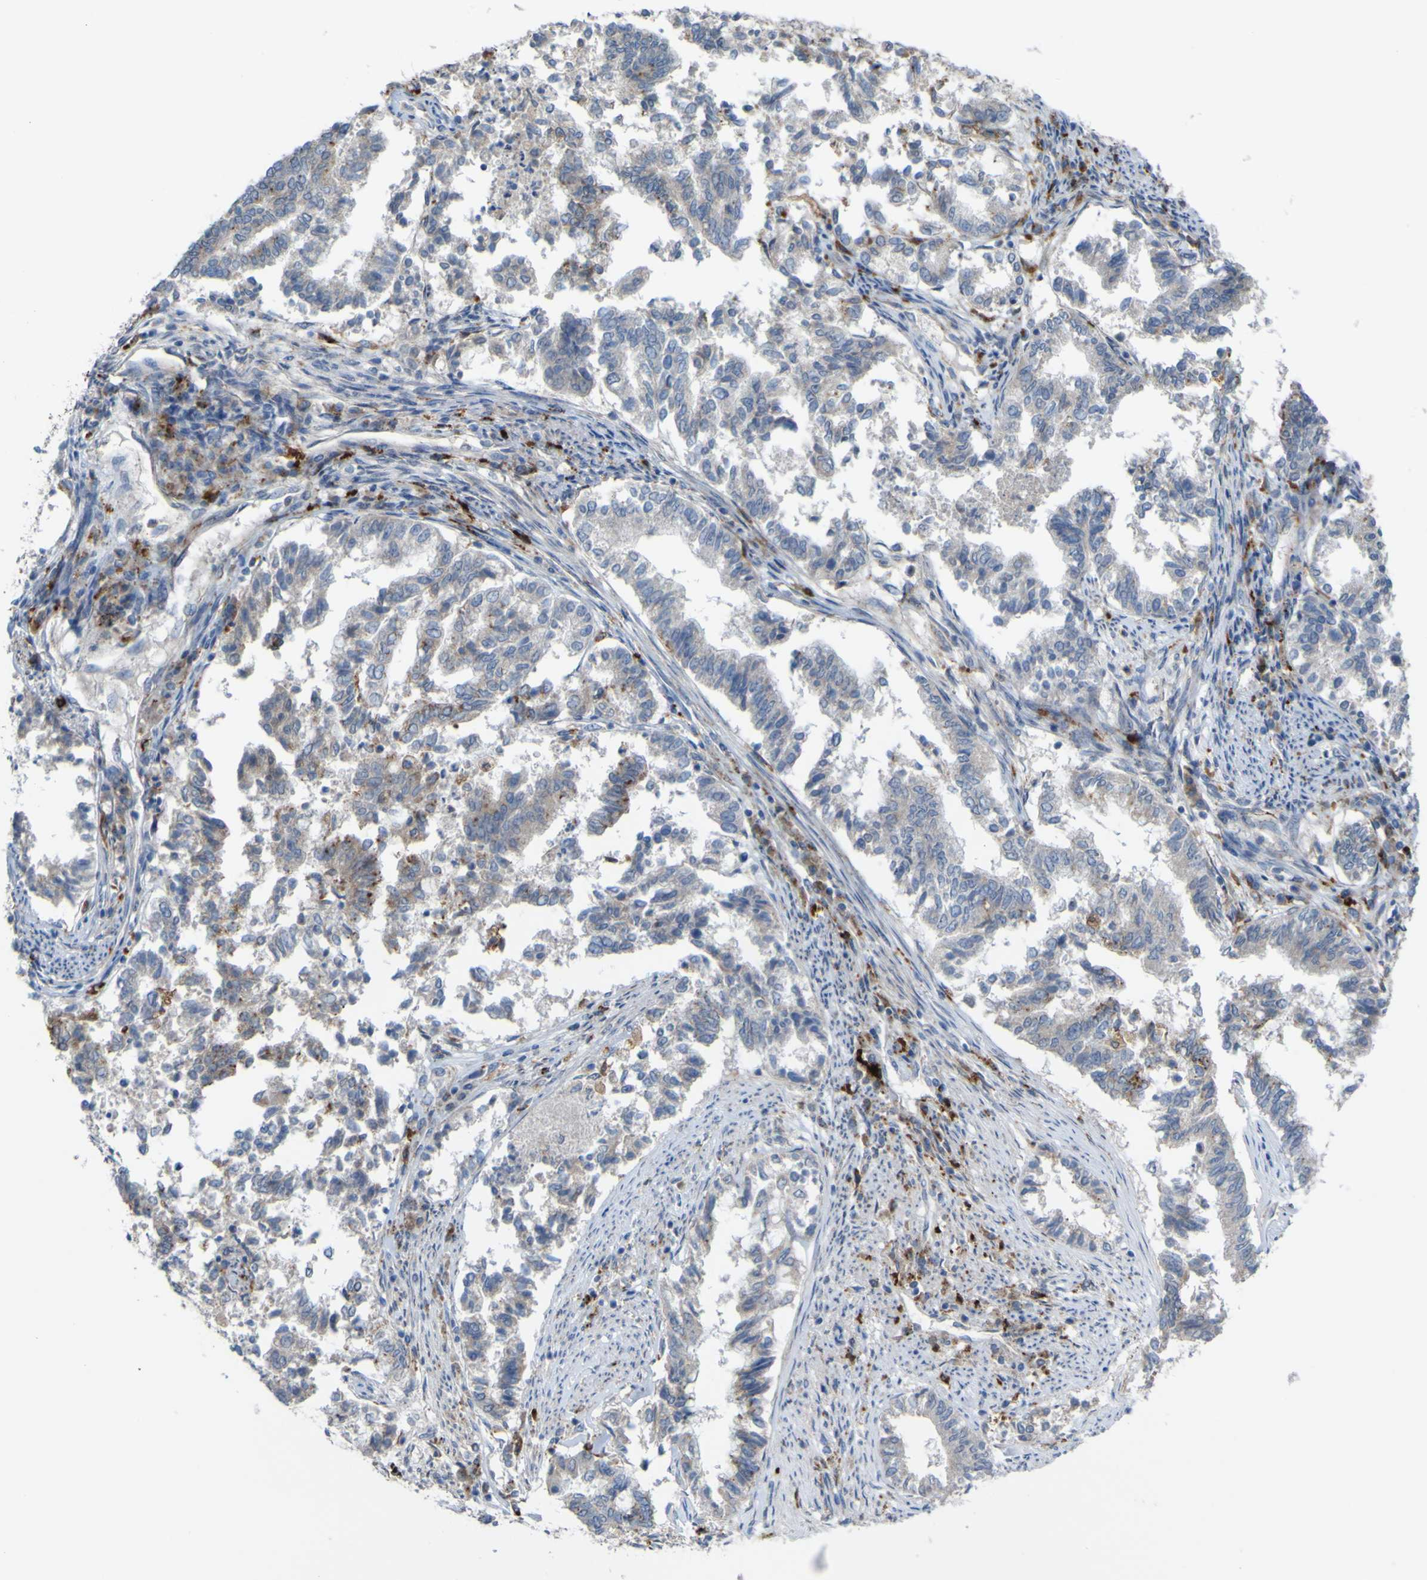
{"staining": {"intensity": "moderate", "quantity": "25%-75%", "location": "cytoplasmic/membranous"}, "tissue": "endometrial cancer", "cell_type": "Tumor cells", "image_type": "cancer", "snomed": [{"axis": "morphology", "description": "Necrosis, NOS"}, {"axis": "morphology", "description": "Adenocarcinoma, NOS"}, {"axis": "topography", "description": "Endometrium"}], "caption": "Immunohistochemical staining of adenocarcinoma (endometrial) demonstrates moderate cytoplasmic/membranous protein expression in about 25%-75% of tumor cells.", "gene": "PLD3", "patient": {"sex": "female", "age": 79}}